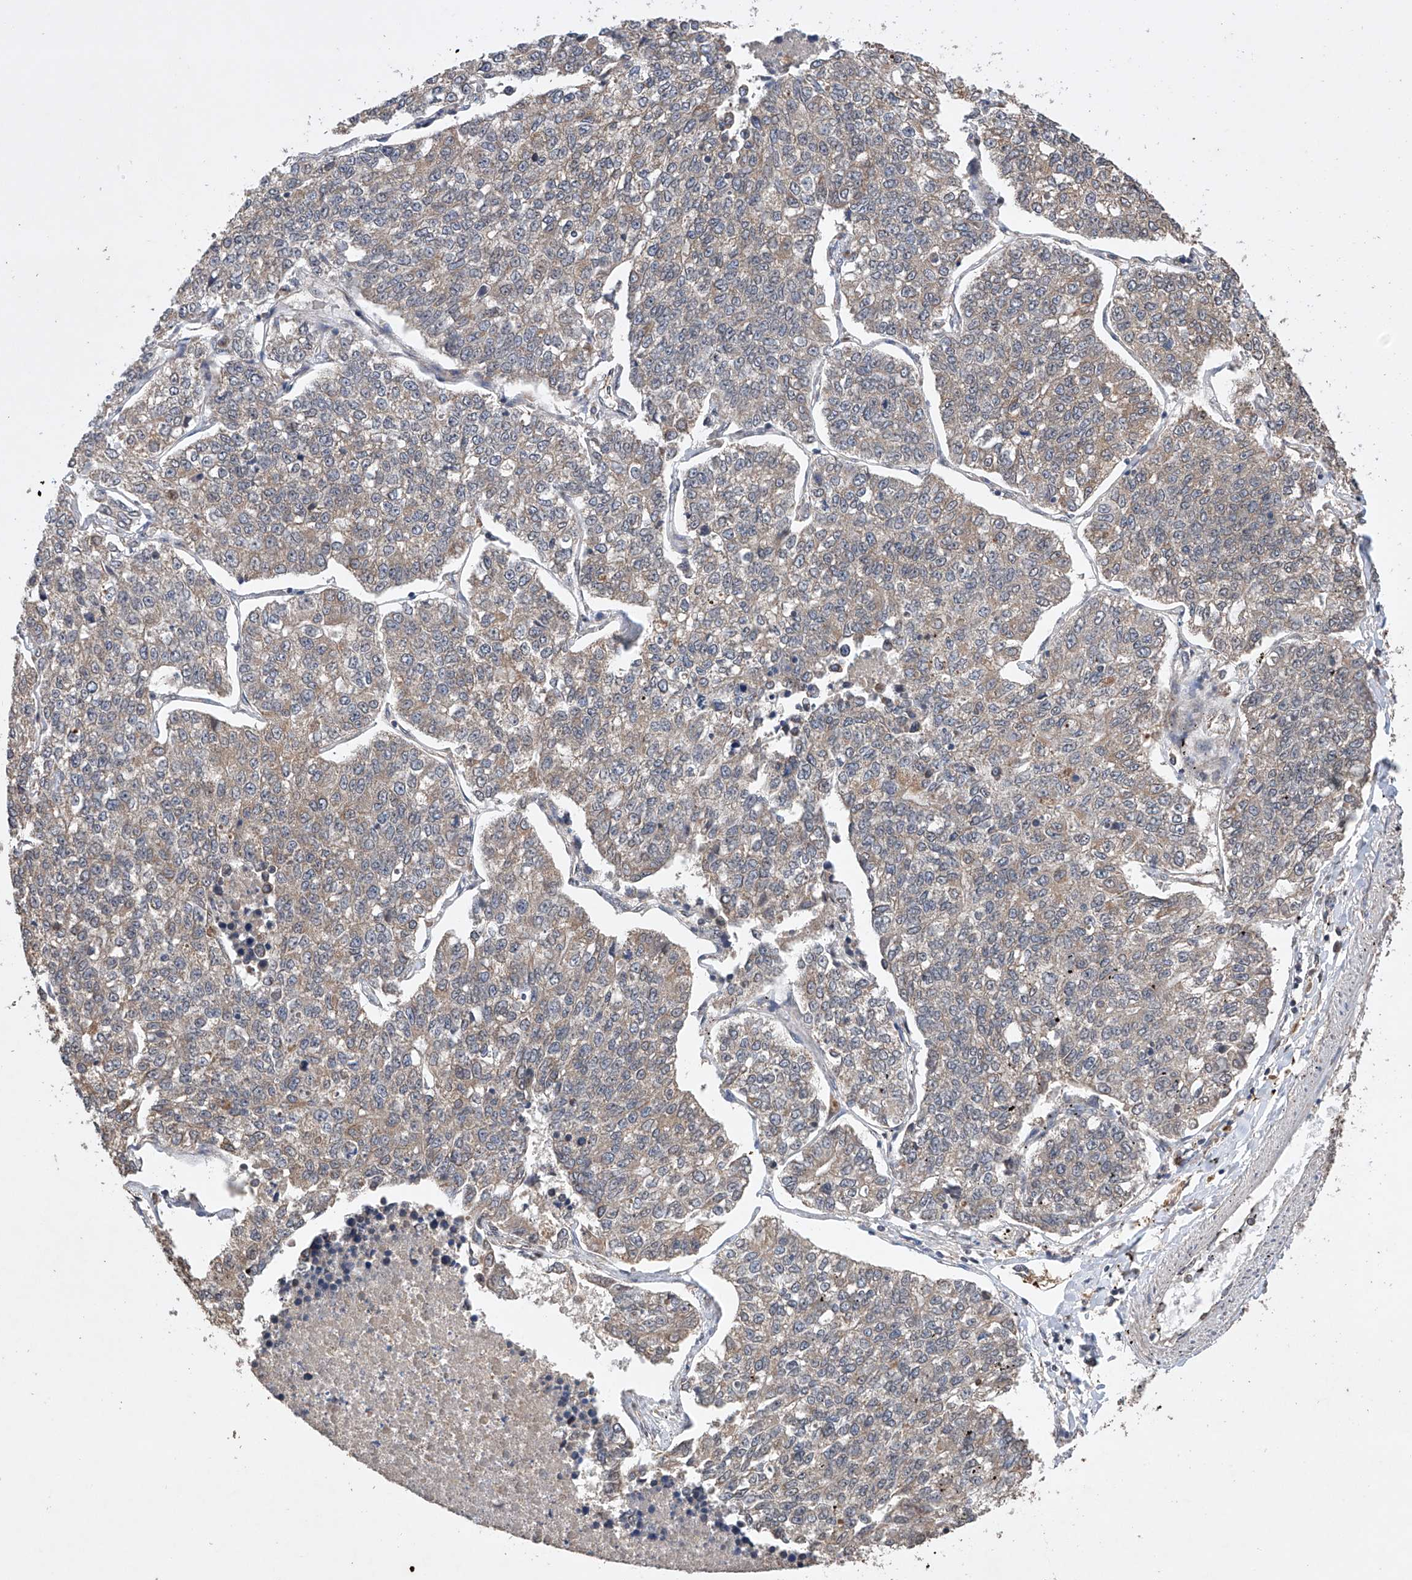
{"staining": {"intensity": "weak", "quantity": "25%-75%", "location": "cytoplasmic/membranous"}, "tissue": "lung cancer", "cell_type": "Tumor cells", "image_type": "cancer", "snomed": [{"axis": "morphology", "description": "Adenocarcinoma, NOS"}, {"axis": "topography", "description": "Lung"}], "caption": "Brown immunohistochemical staining in human lung adenocarcinoma displays weak cytoplasmic/membranous expression in approximately 25%-75% of tumor cells.", "gene": "LURAP1", "patient": {"sex": "male", "age": 49}}